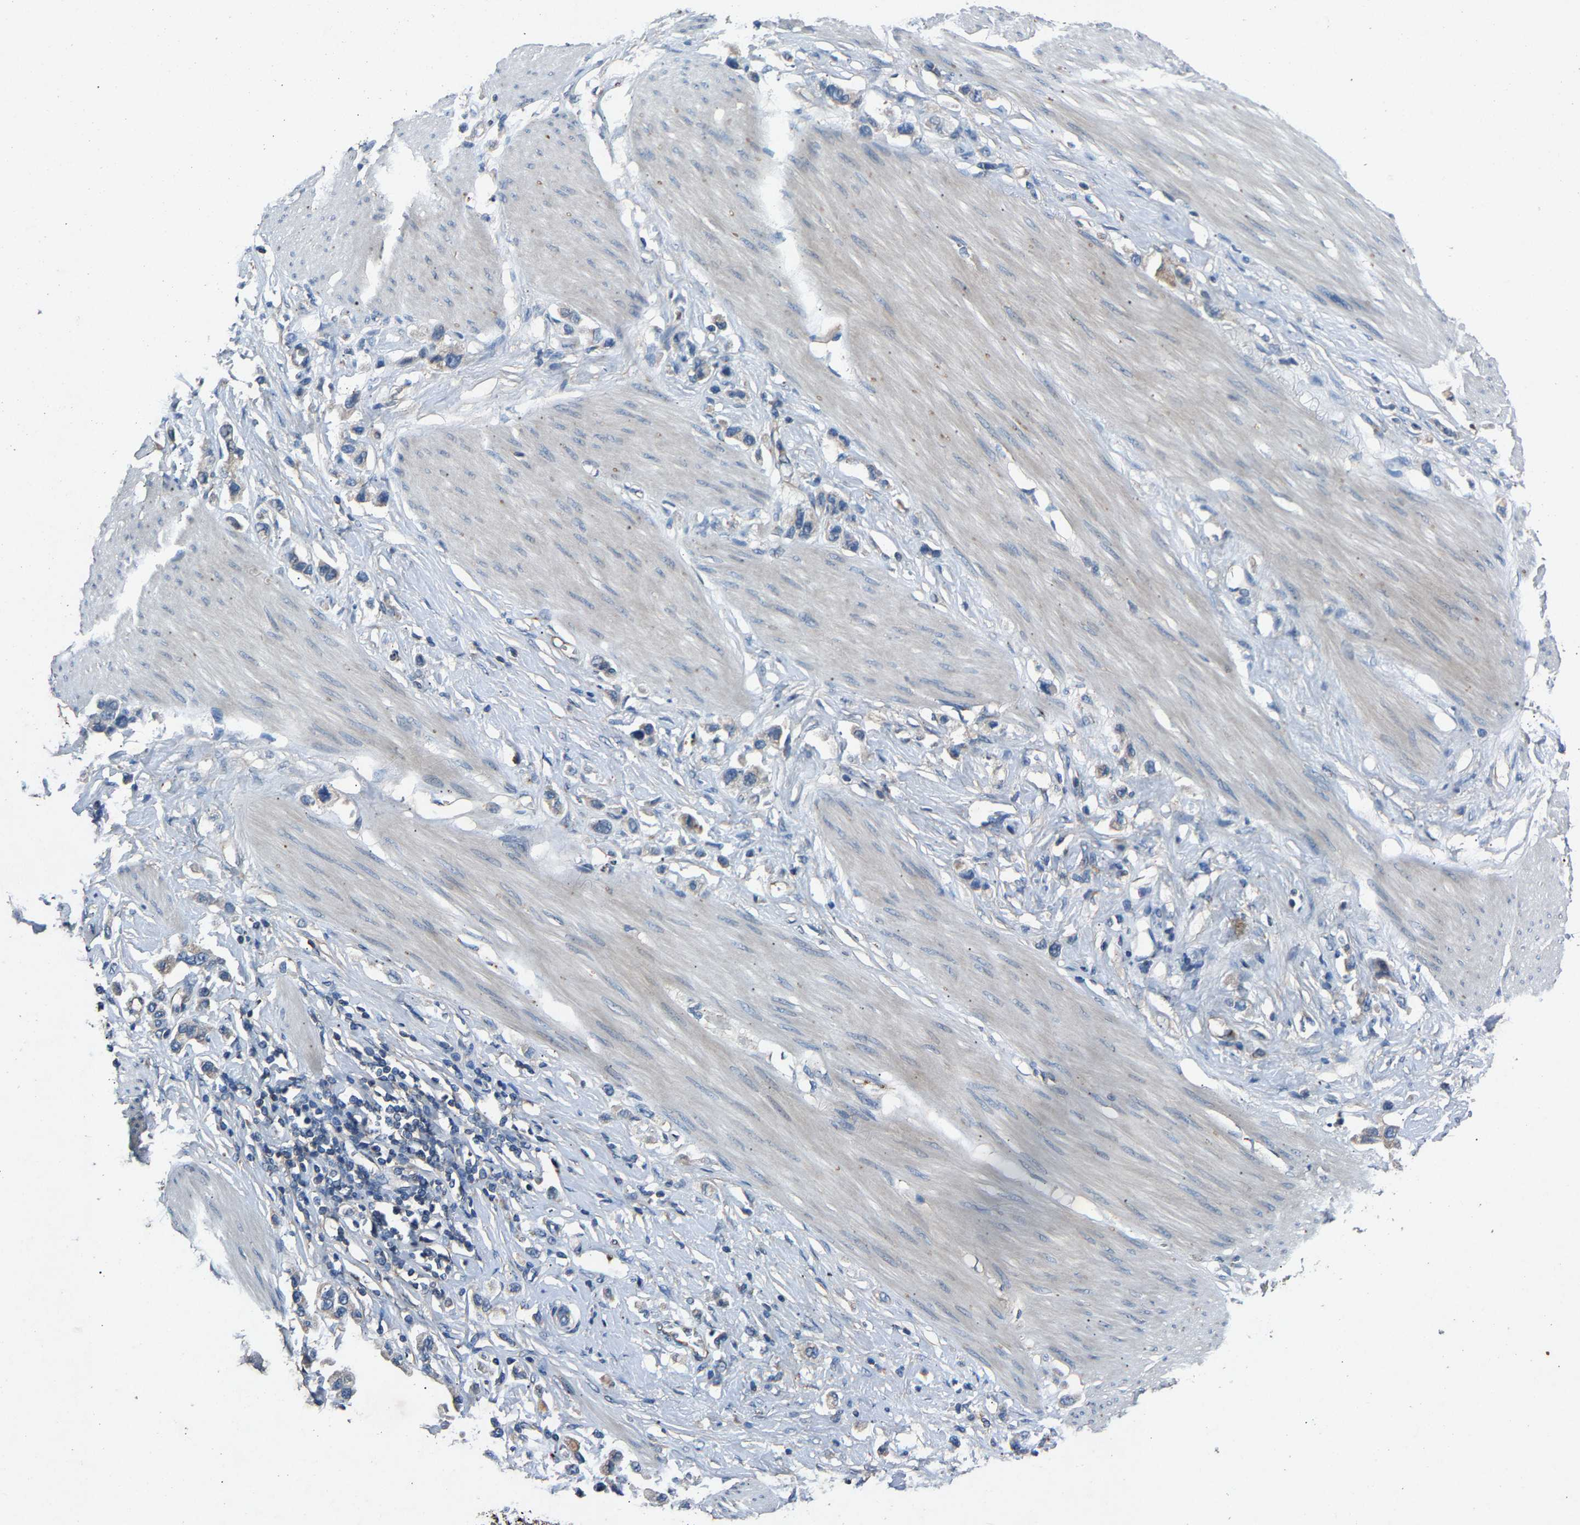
{"staining": {"intensity": "weak", "quantity": "<25%", "location": "cytoplasmic/membranous"}, "tissue": "stomach cancer", "cell_type": "Tumor cells", "image_type": "cancer", "snomed": [{"axis": "morphology", "description": "Adenocarcinoma, NOS"}, {"axis": "topography", "description": "Stomach"}], "caption": "The immunohistochemistry (IHC) image has no significant staining in tumor cells of stomach cancer tissue. (DAB (3,3'-diaminobenzidine) immunohistochemistry (IHC) with hematoxylin counter stain).", "gene": "PPID", "patient": {"sex": "female", "age": 65}}